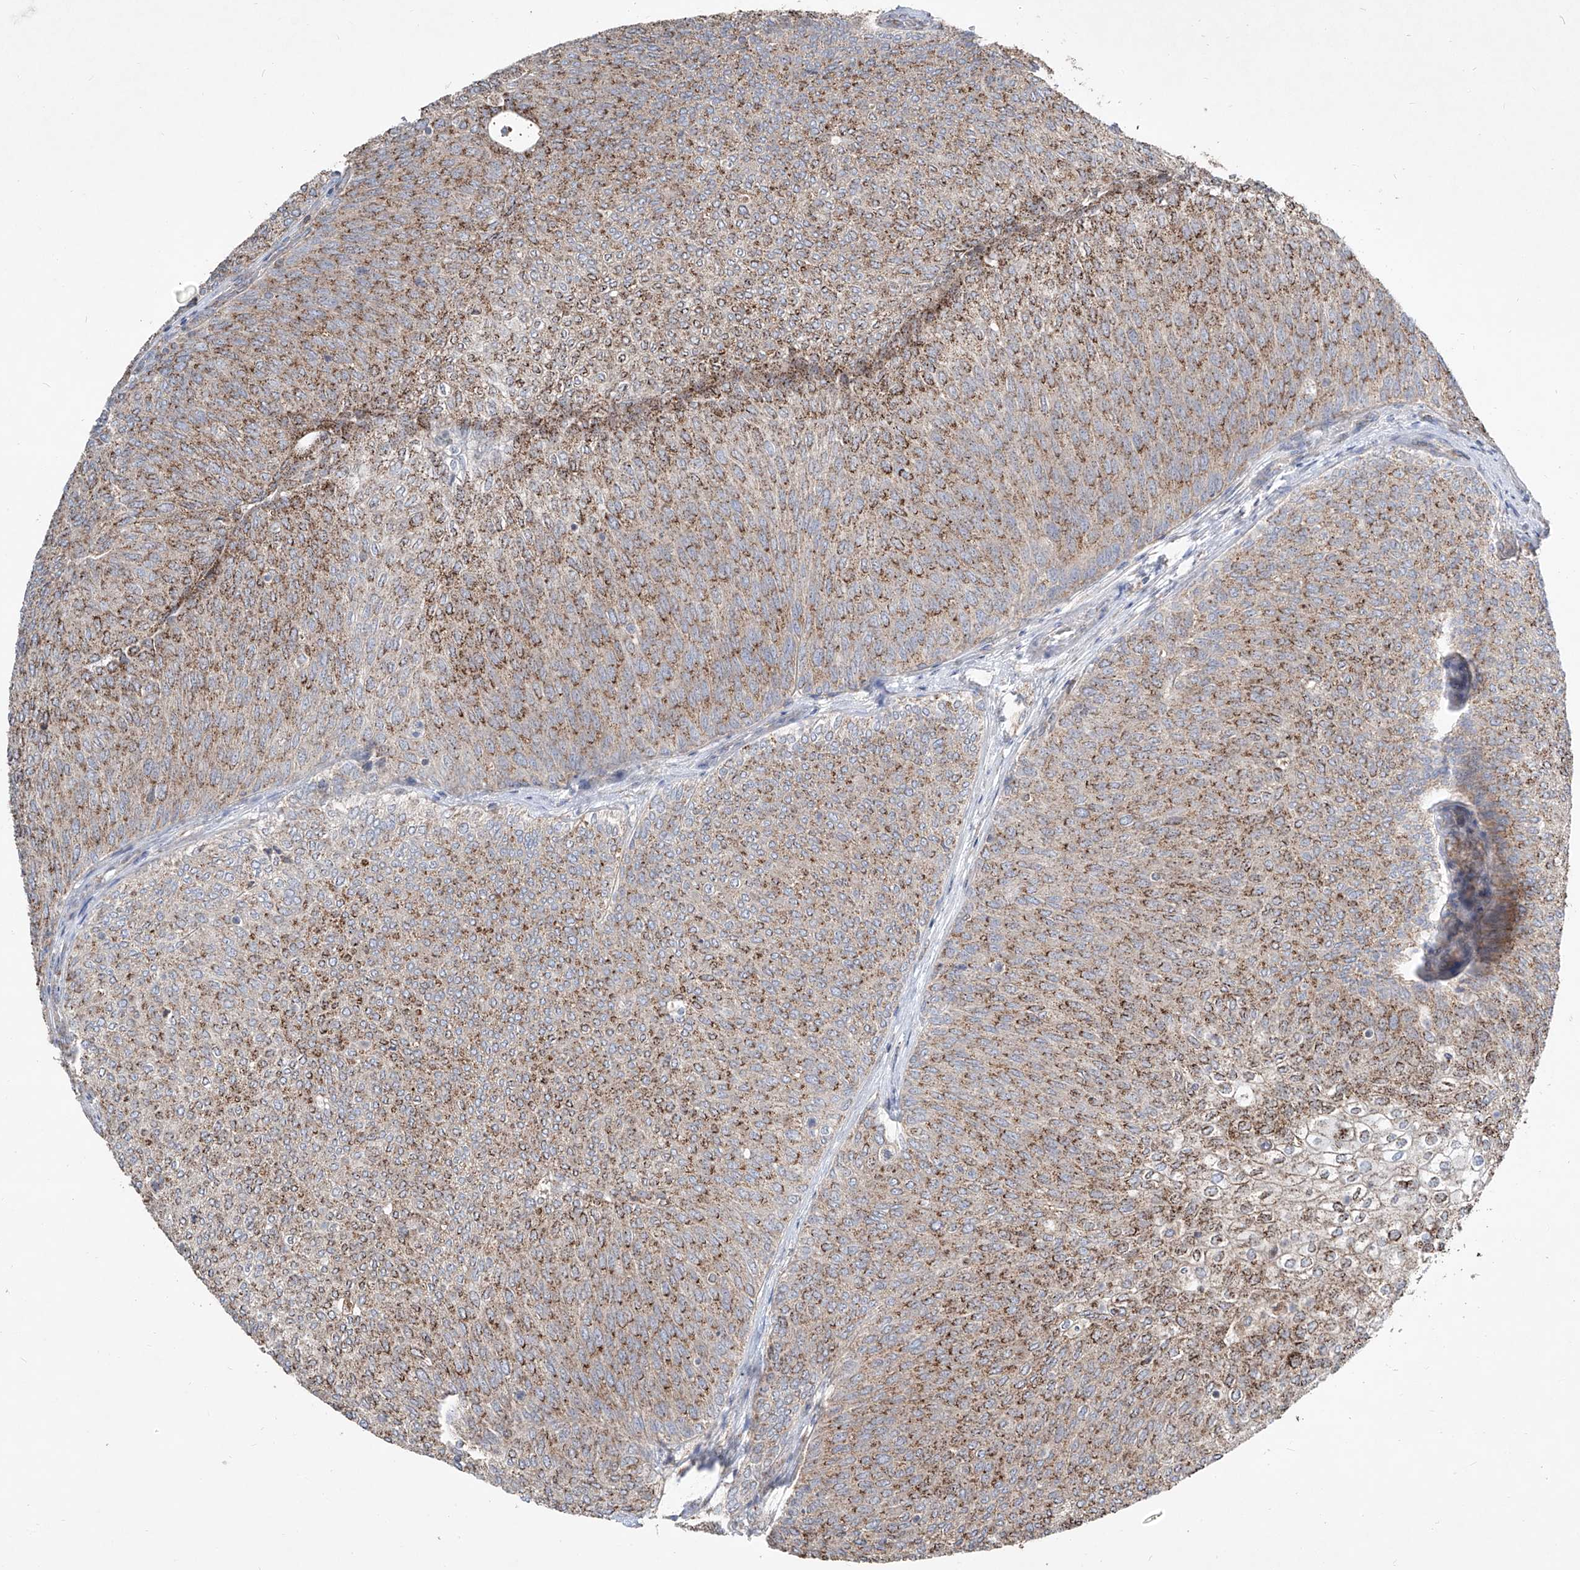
{"staining": {"intensity": "moderate", "quantity": ">75%", "location": "cytoplasmic/membranous"}, "tissue": "urothelial cancer", "cell_type": "Tumor cells", "image_type": "cancer", "snomed": [{"axis": "morphology", "description": "Urothelial carcinoma, Low grade"}, {"axis": "topography", "description": "Urinary bladder"}], "caption": "Brown immunohistochemical staining in urothelial carcinoma (low-grade) demonstrates moderate cytoplasmic/membranous staining in approximately >75% of tumor cells.", "gene": "ABCD3", "patient": {"sex": "female", "age": 79}}